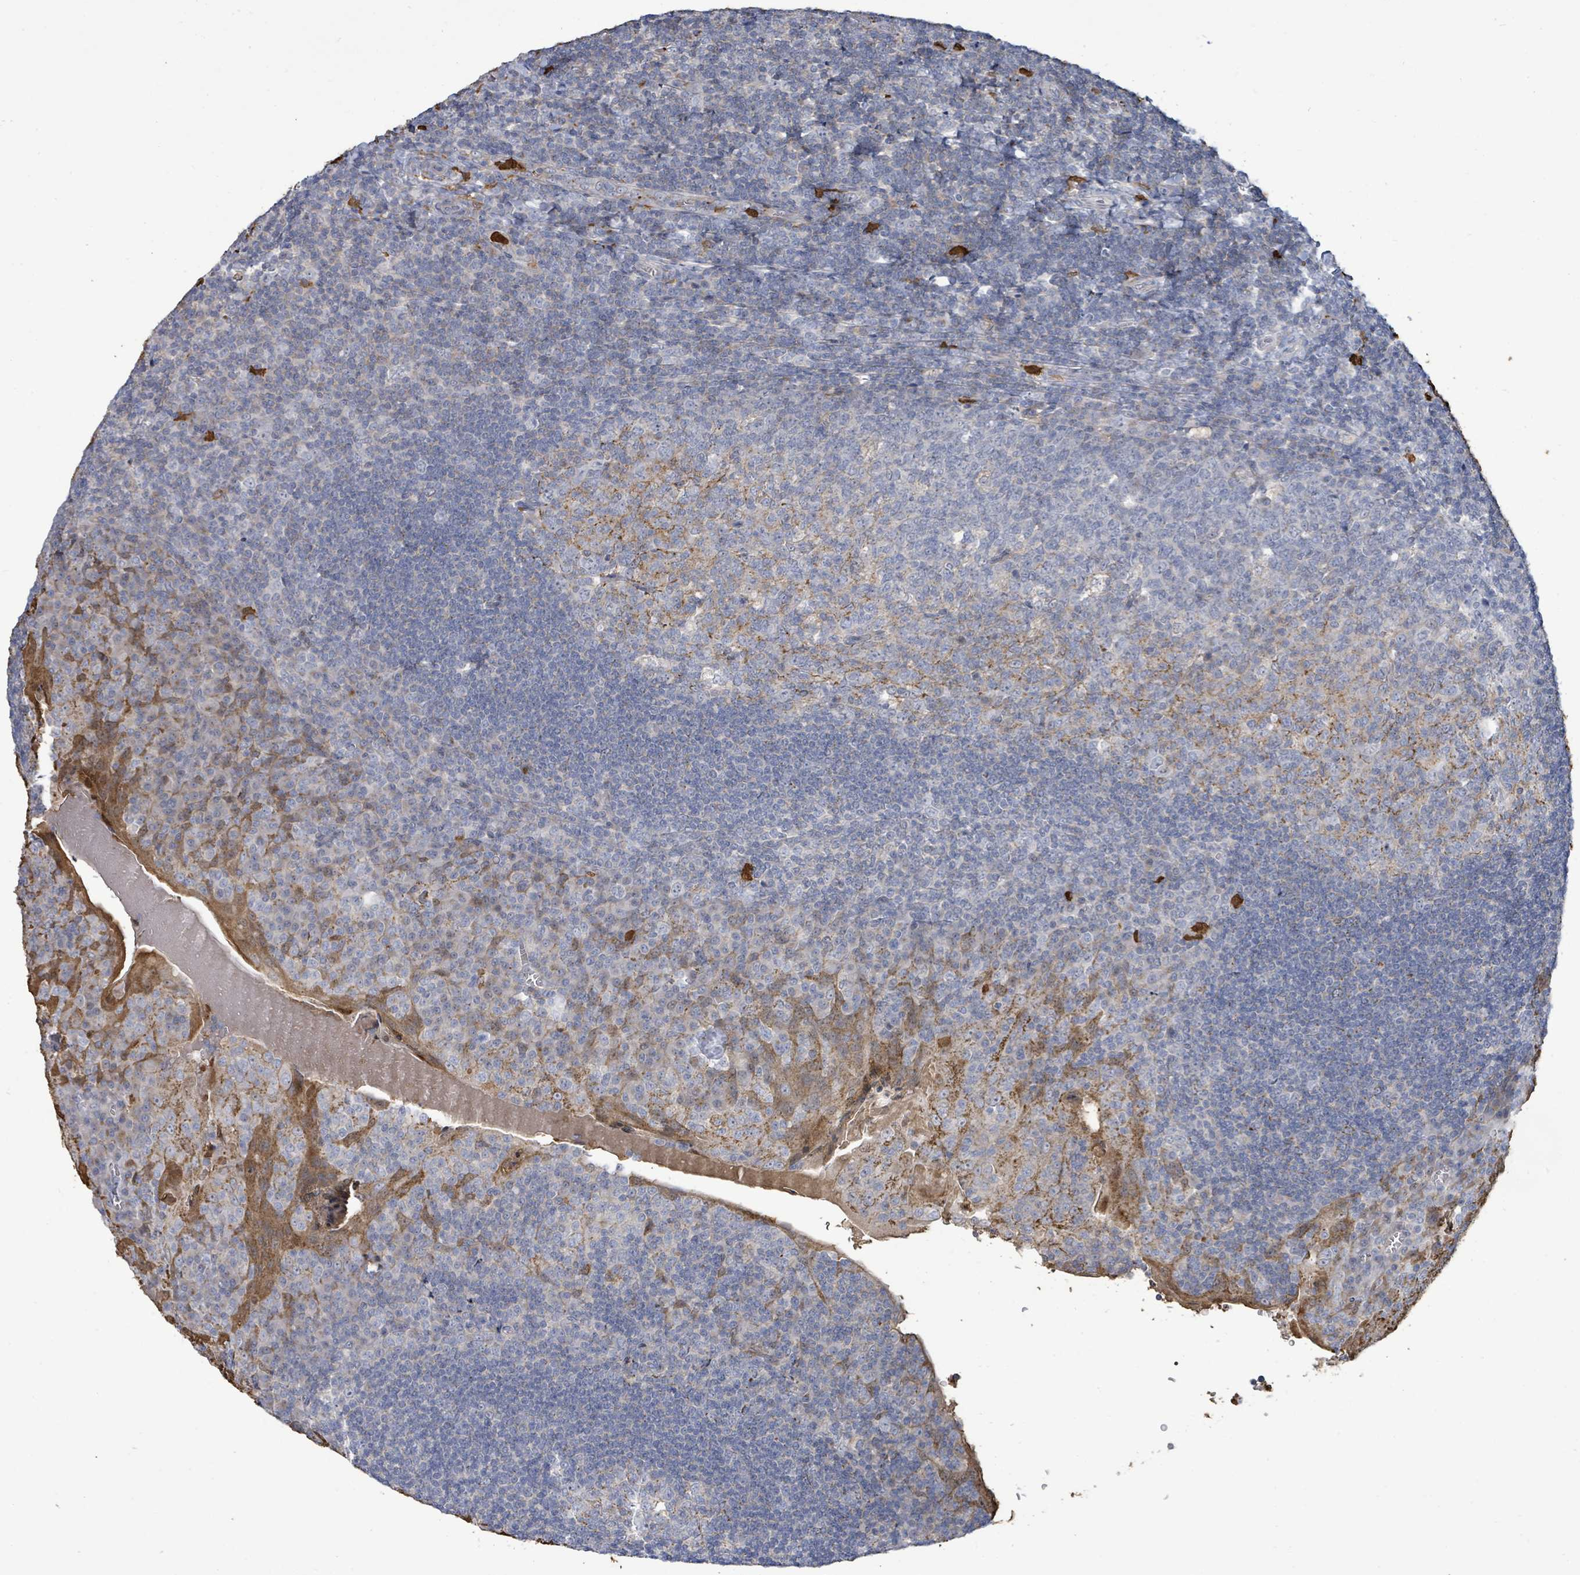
{"staining": {"intensity": "weak", "quantity": "<25%", "location": "cytoplasmic/membranous"}, "tissue": "tonsil", "cell_type": "Germinal center cells", "image_type": "normal", "snomed": [{"axis": "morphology", "description": "Normal tissue, NOS"}, {"axis": "topography", "description": "Tonsil"}], "caption": "An immunohistochemistry image of unremarkable tonsil is shown. There is no staining in germinal center cells of tonsil.", "gene": "FAM210A", "patient": {"sex": "male", "age": 17}}